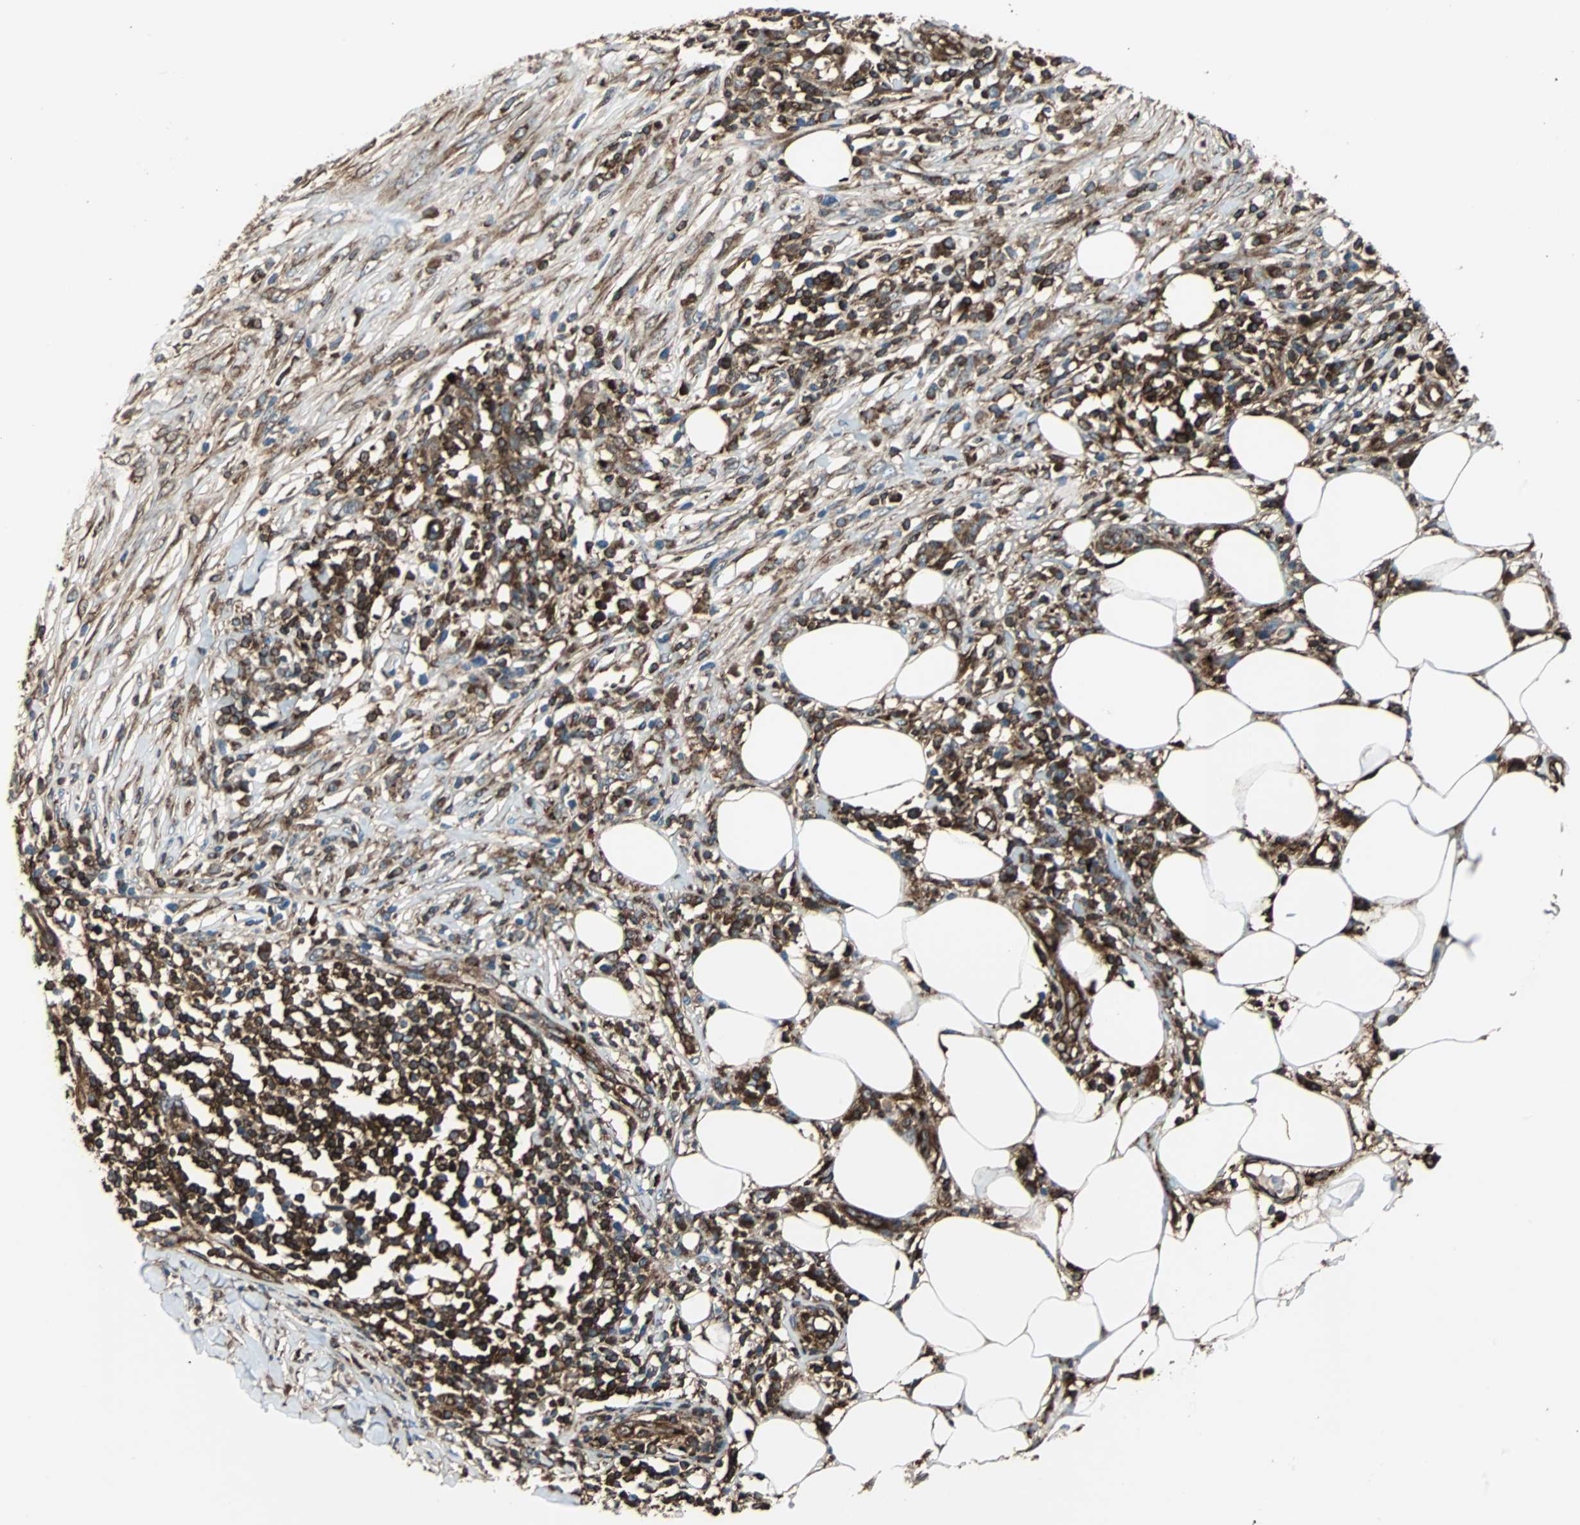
{"staining": {"intensity": "moderate", "quantity": ">75%", "location": "cytoplasmic/membranous"}, "tissue": "skin cancer", "cell_type": "Tumor cells", "image_type": "cancer", "snomed": [{"axis": "morphology", "description": "Squamous cell carcinoma, NOS"}, {"axis": "topography", "description": "Skin"}], "caption": "Skin cancer was stained to show a protein in brown. There is medium levels of moderate cytoplasmic/membranous expression in approximately >75% of tumor cells.", "gene": "RELA", "patient": {"sex": "male", "age": 24}}